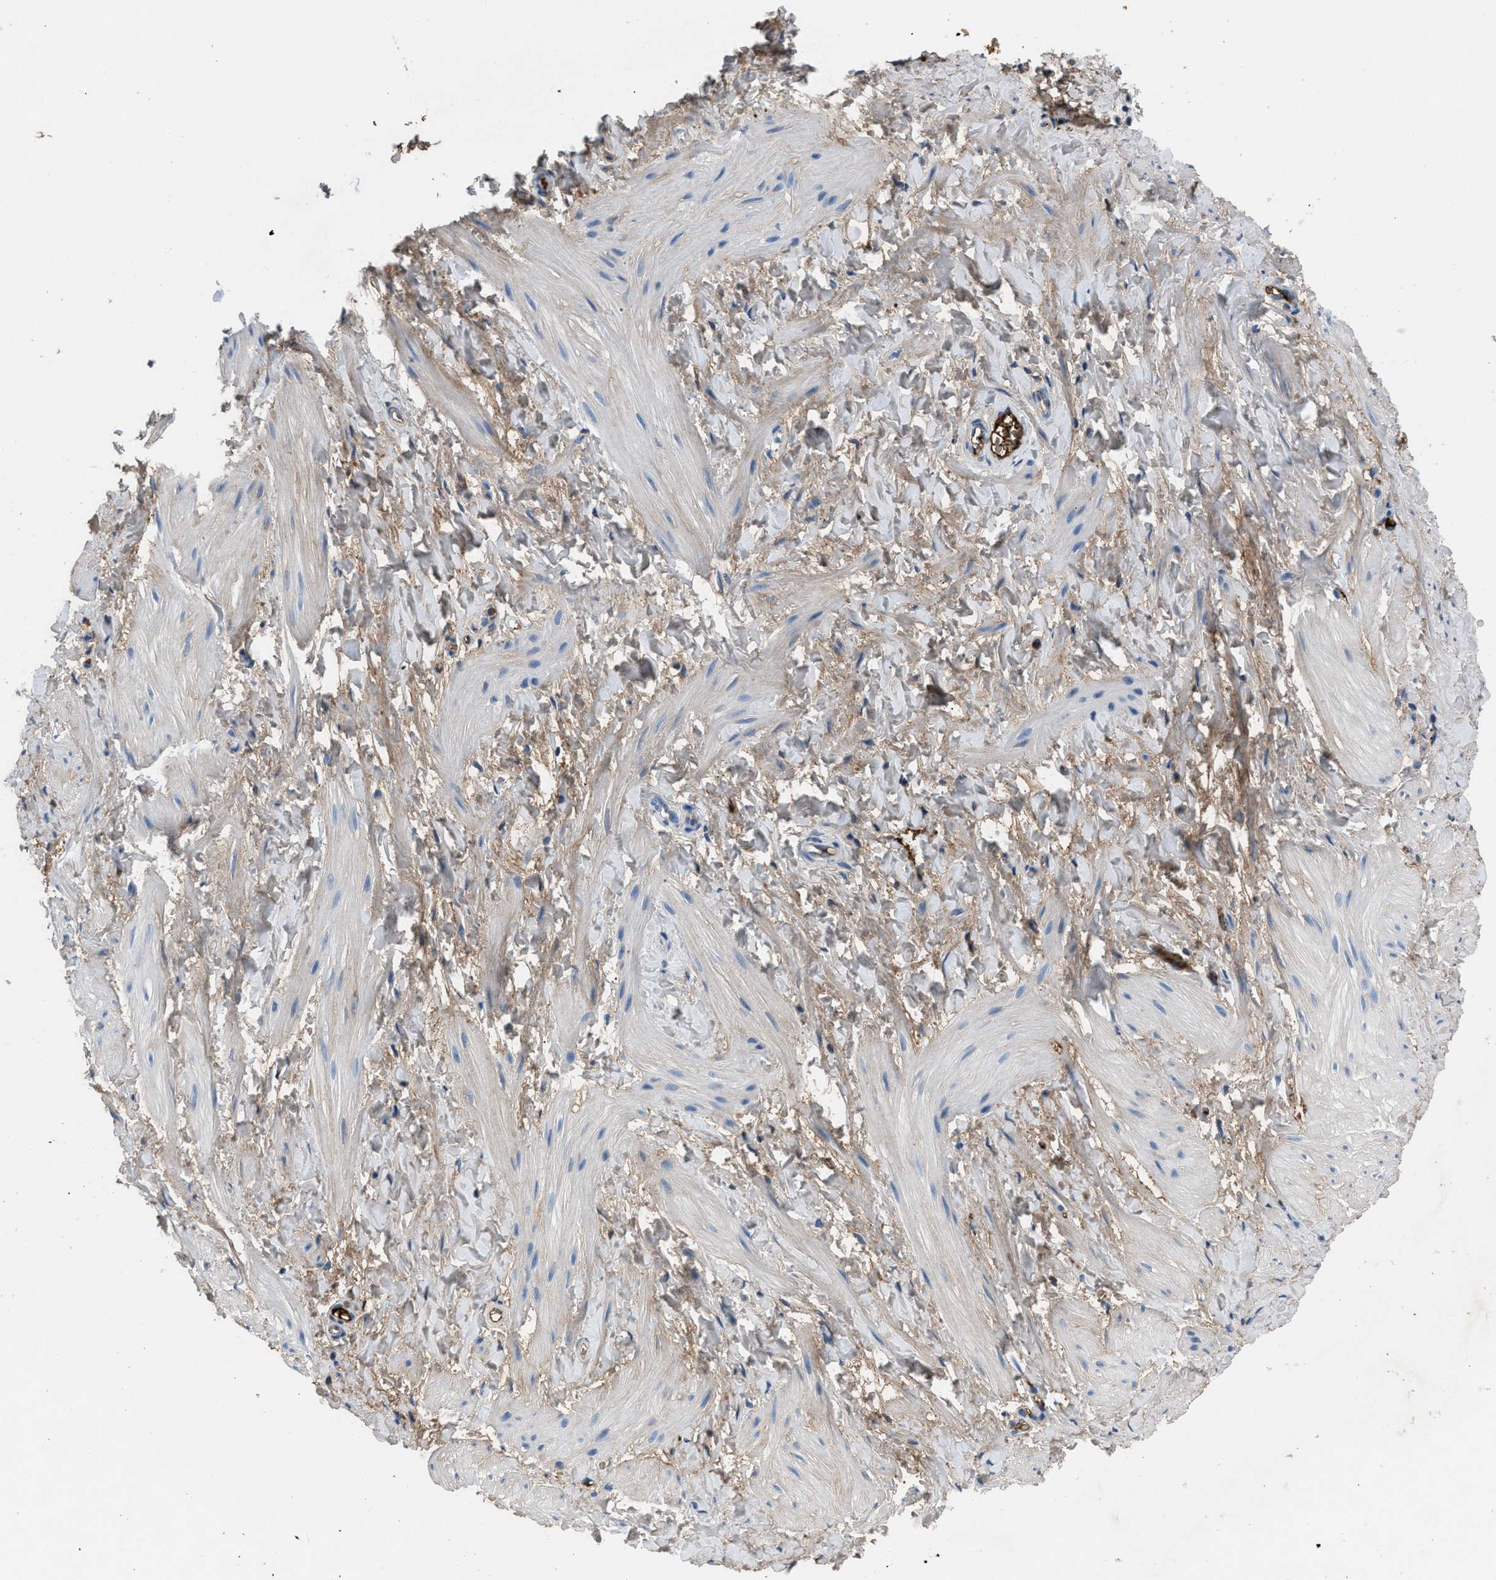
{"staining": {"intensity": "weak", "quantity": "25%-75%", "location": "cytoplasmic/membranous"}, "tissue": "smooth muscle", "cell_type": "Smooth muscle cells", "image_type": "normal", "snomed": [{"axis": "morphology", "description": "Normal tissue, NOS"}, {"axis": "topography", "description": "Smooth muscle"}], "caption": "Smooth muscle stained with immunohistochemistry (IHC) reveals weak cytoplasmic/membranous positivity in approximately 25%-75% of smooth muscle cells.", "gene": "STC1", "patient": {"sex": "male", "age": 16}}